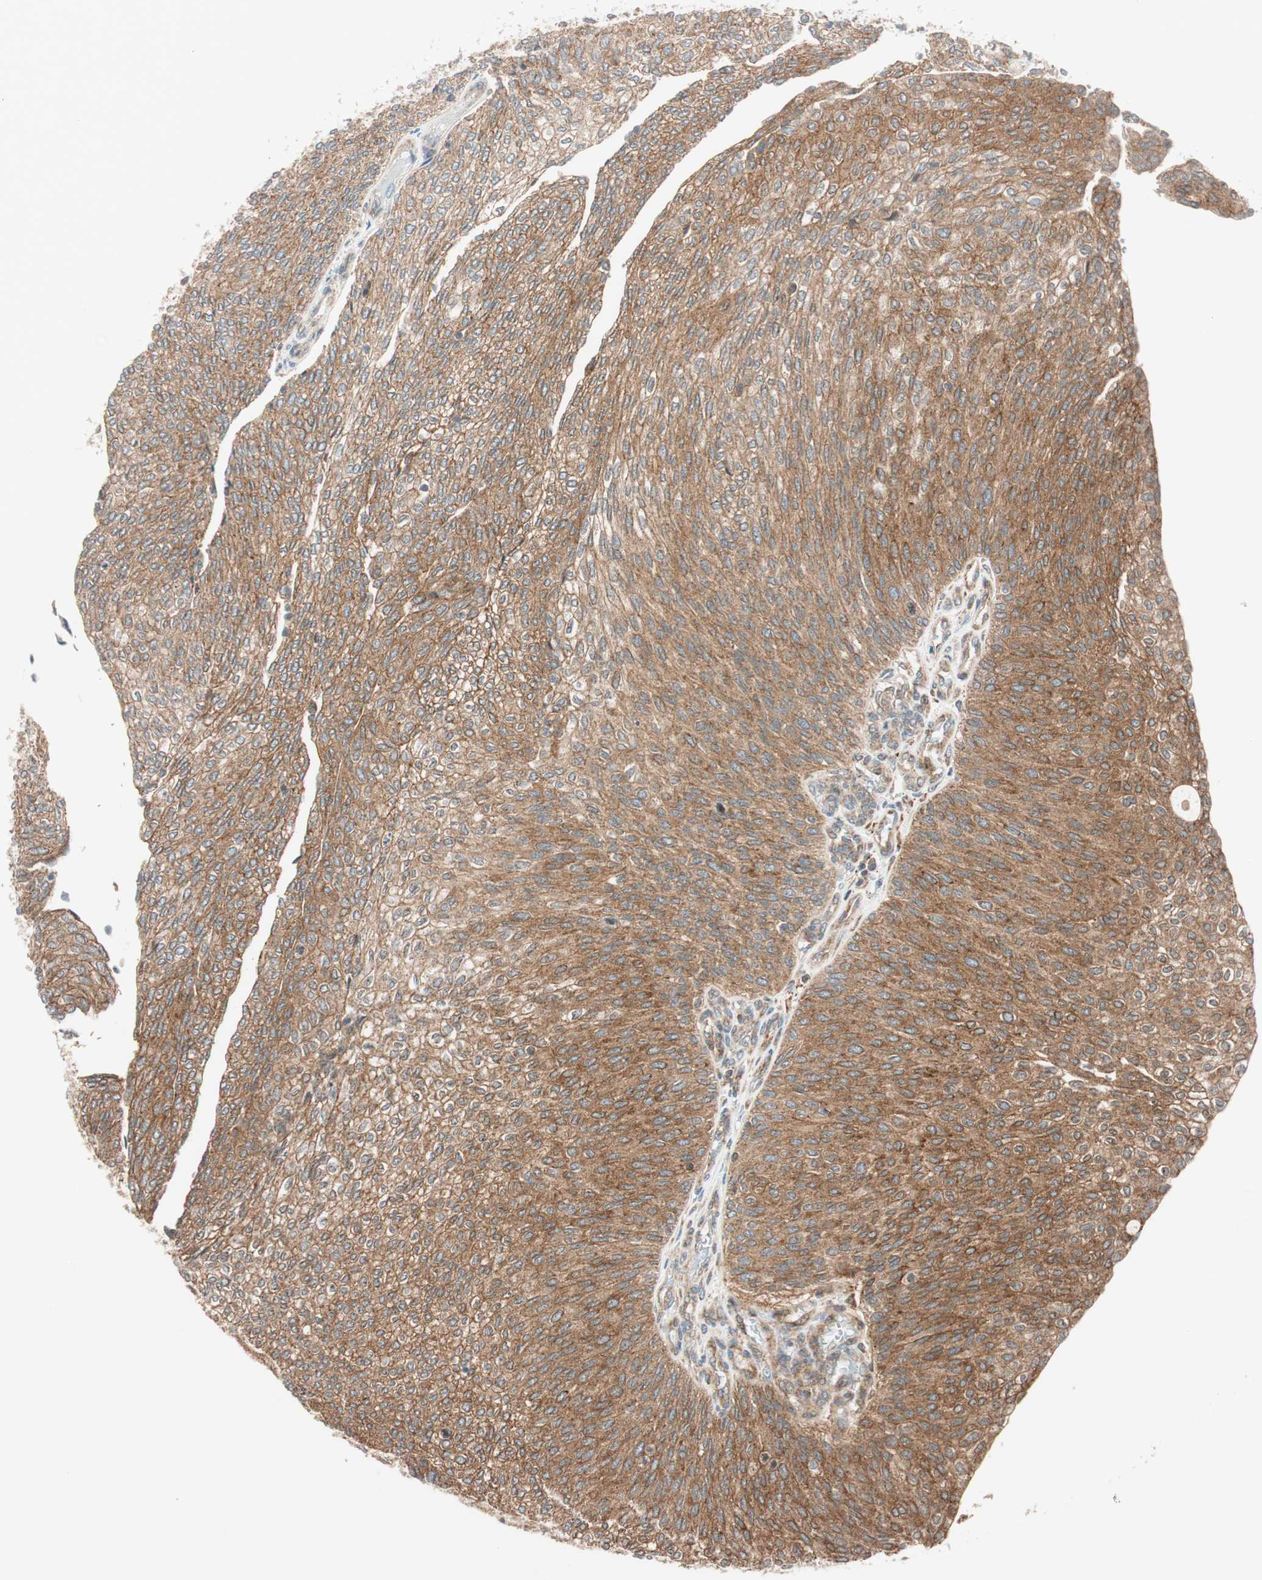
{"staining": {"intensity": "moderate", "quantity": ">75%", "location": "cytoplasmic/membranous"}, "tissue": "urothelial cancer", "cell_type": "Tumor cells", "image_type": "cancer", "snomed": [{"axis": "morphology", "description": "Urothelial carcinoma, Low grade"}, {"axis": "topography", "description": "Urinary bladder"}], "caption": "Brown immunohistochemical staining in urothelial cancer shows moderate cytoplasmic/membranous expression in about >75% of tumor cells.", "gene": "ABI1", "patient": {"sex": "female", "age": 79}}